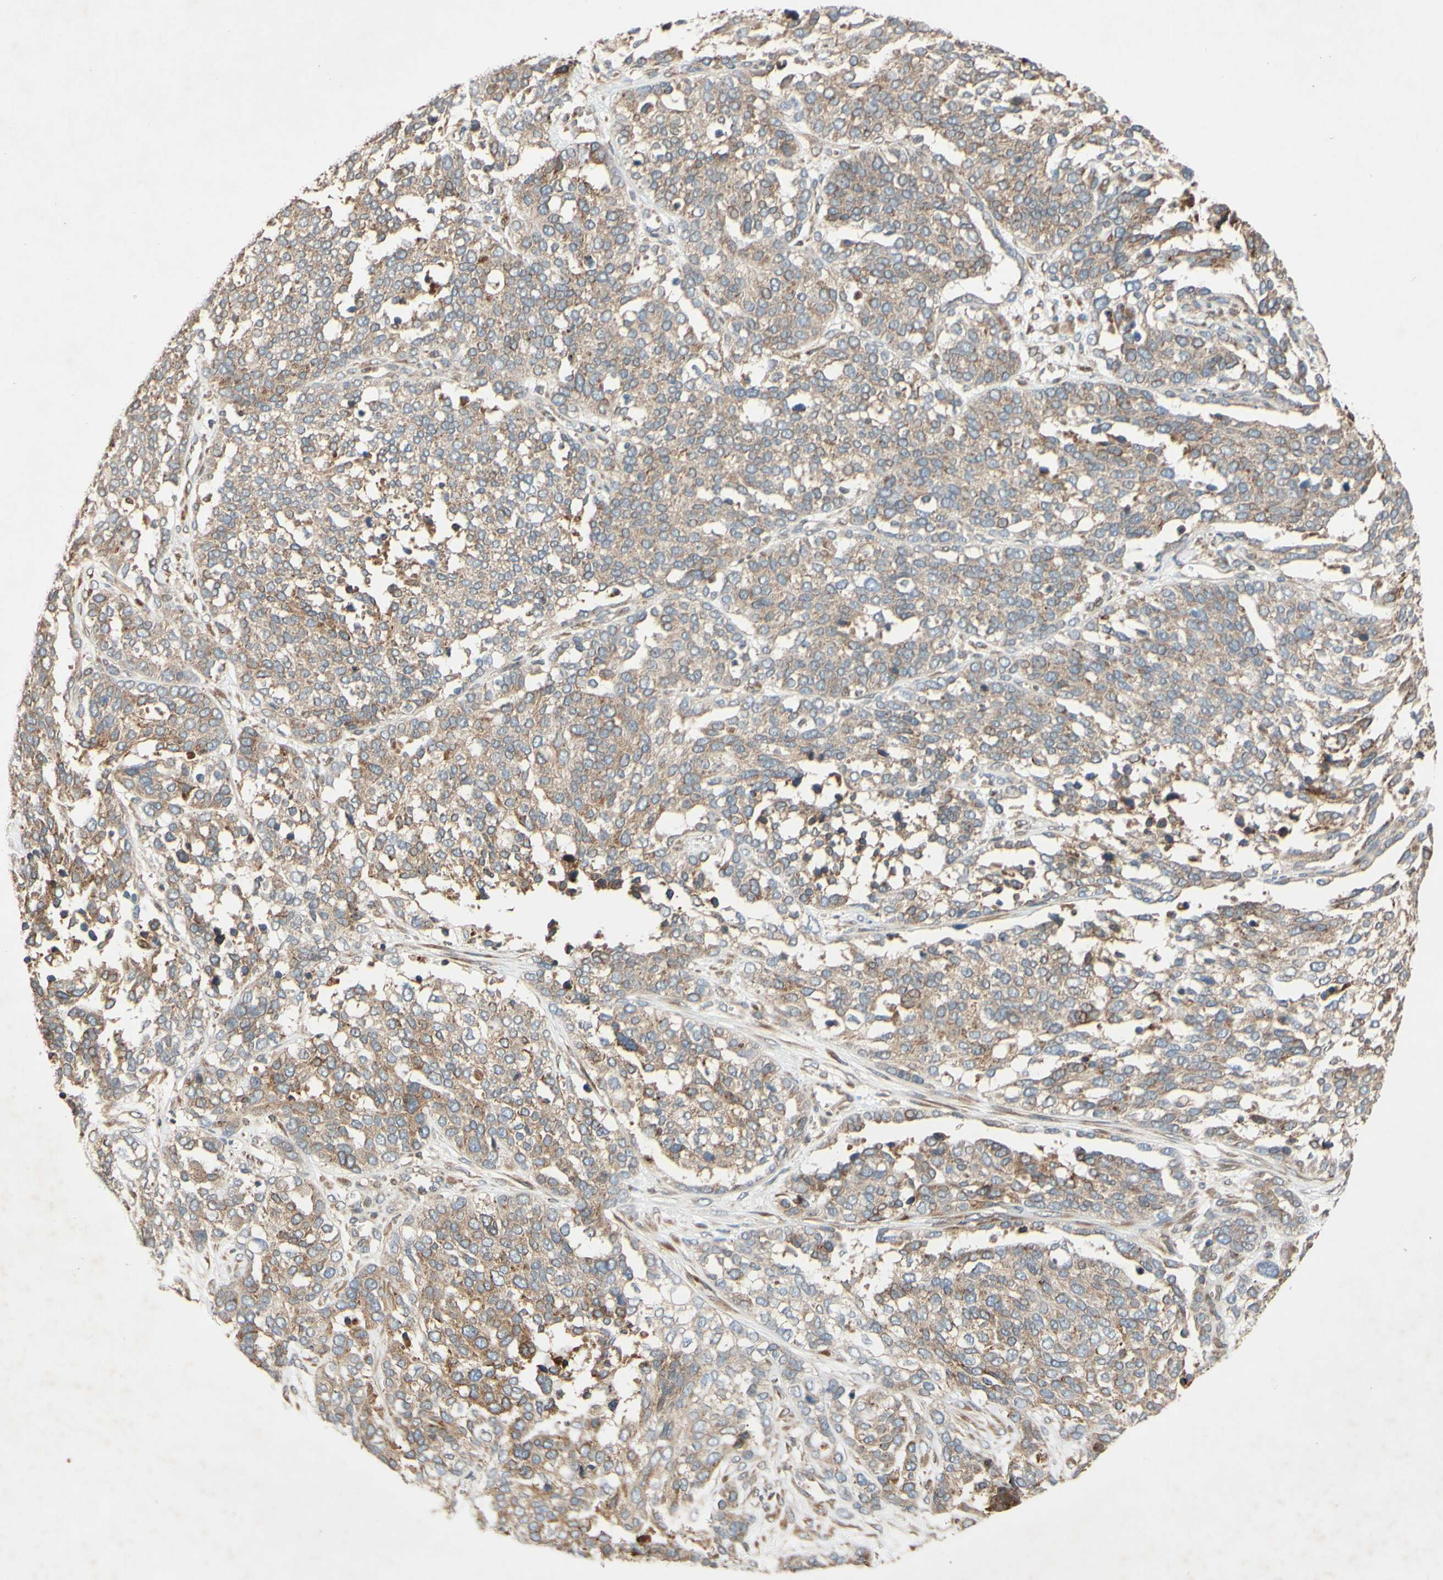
{"staining": {"intensity": "moderate", "quantity": "25%-75%", "location": "cytoplasmic/membranous,nuclear"}, "tissue": "ovarian cancer", "cell_type": "Tumor cells", "image_type": "cancer", "snomed": [{"axis": "morphology", "description": "Cystadenocarcinoma, serous, NOS"}, {"axis": "topography", "description": "Ovary"}], "caption": "High-magnification brightfield microscopy of serous cystadenocarcinoma (ovarian) stained with DAB (brown) and counterstained with hematoxylin (blue). tumor cells exhibit moderate cytoplasmic/membranous and nuclear staining is appreciated in about25%-75% of cells.", "gene": "PTPRU", "patient": {"sex": "female", "age": 44}}